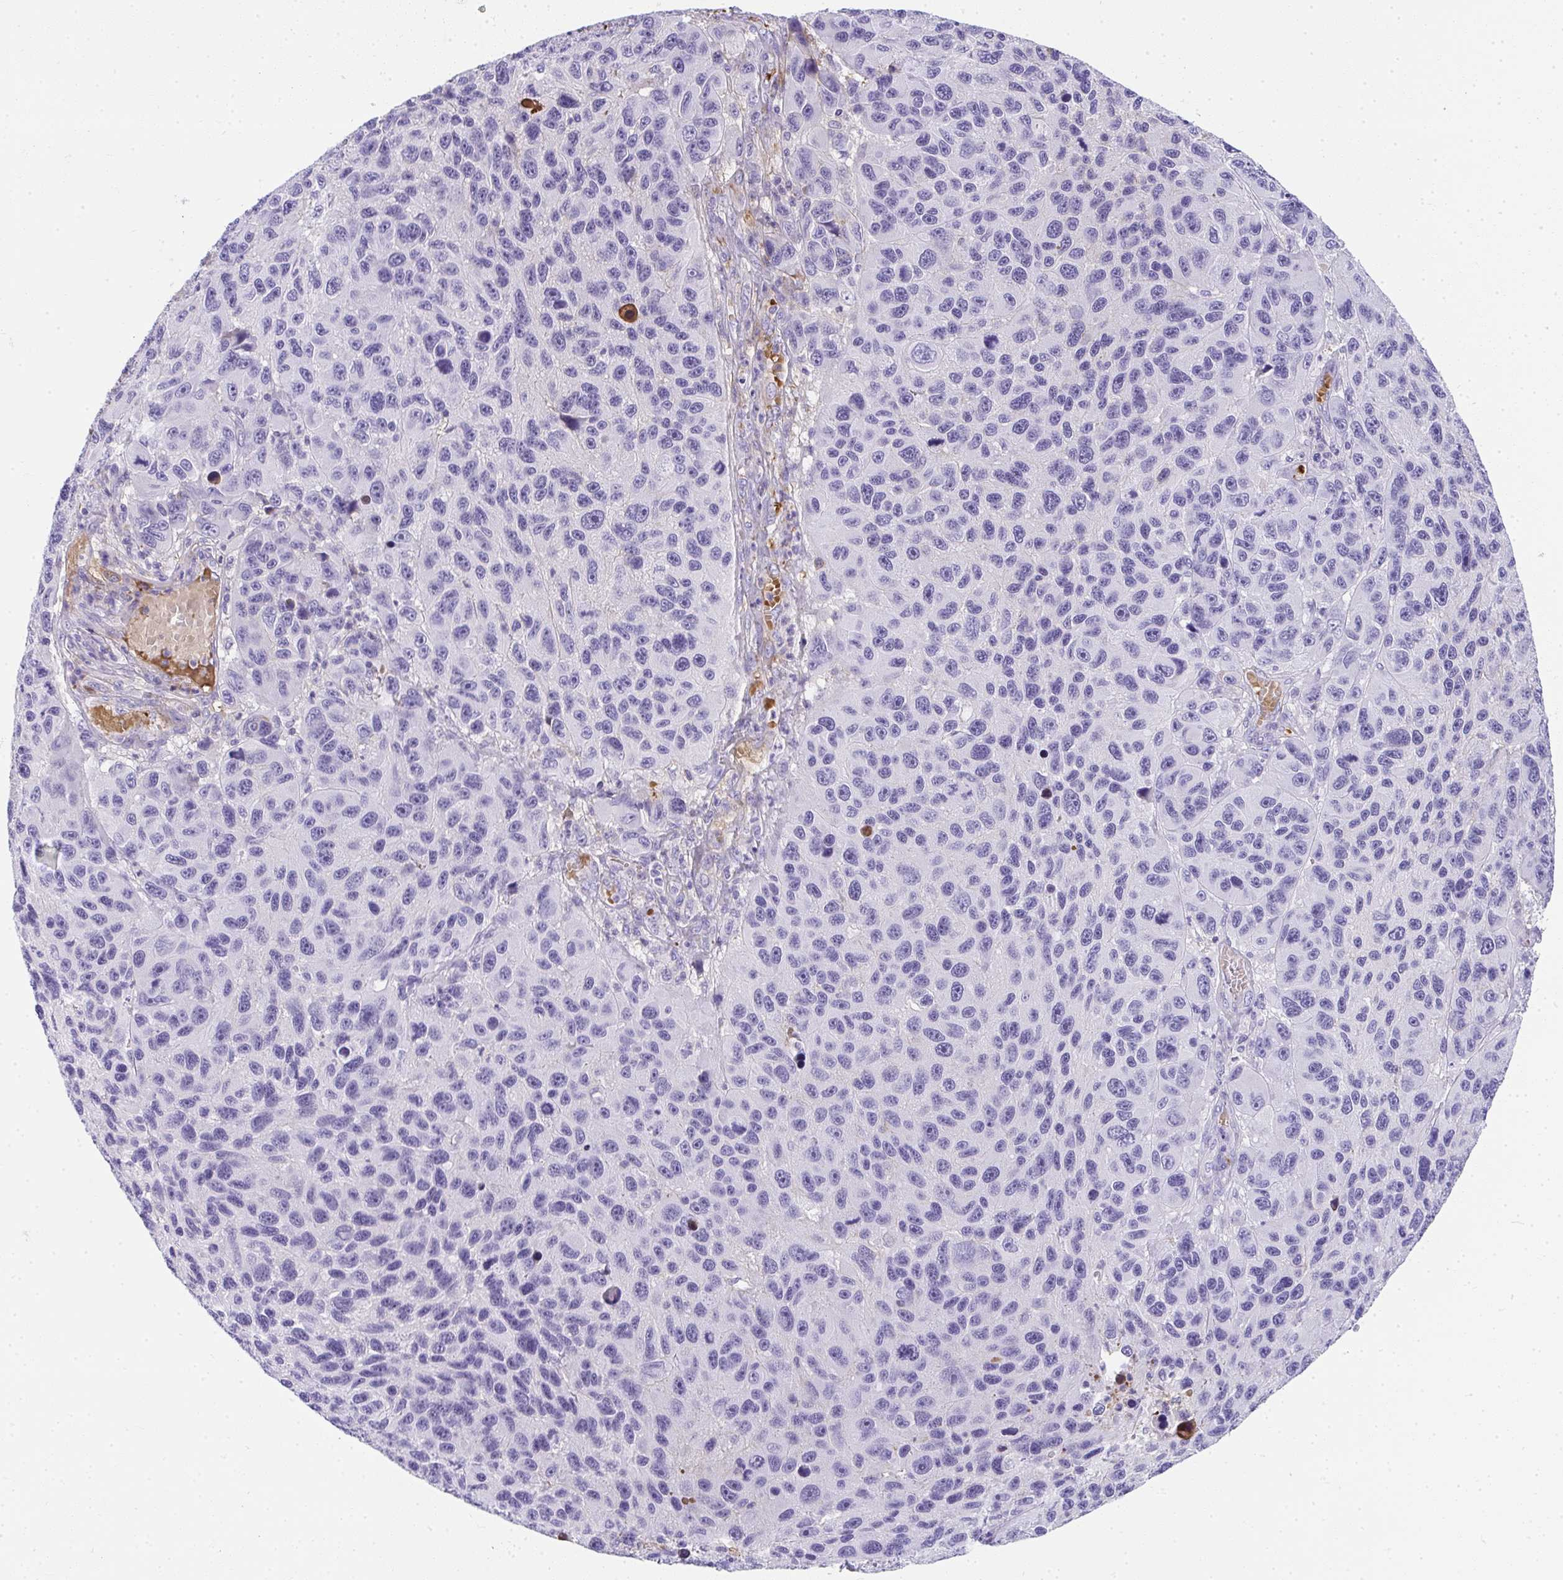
{"staining": {"intensity": "negative", "quantity": "none", "location": "none"}, "tissue": "melanoma", "cell_type": "Tumor cells", "image_type": "cancer", "snomed": [{"axis": "morphology", "description": "Malignant melanoma, NOS"}, {"axis": "topography", "description": "Skin"}], "caption": "The immunohistochemistry (IHC) photomicrograph has no significant positivity in tumor cells of malignant melanoma tissue.", "gene": "ZSWIM3", "patient": {"sex": "male", "age": 53}}